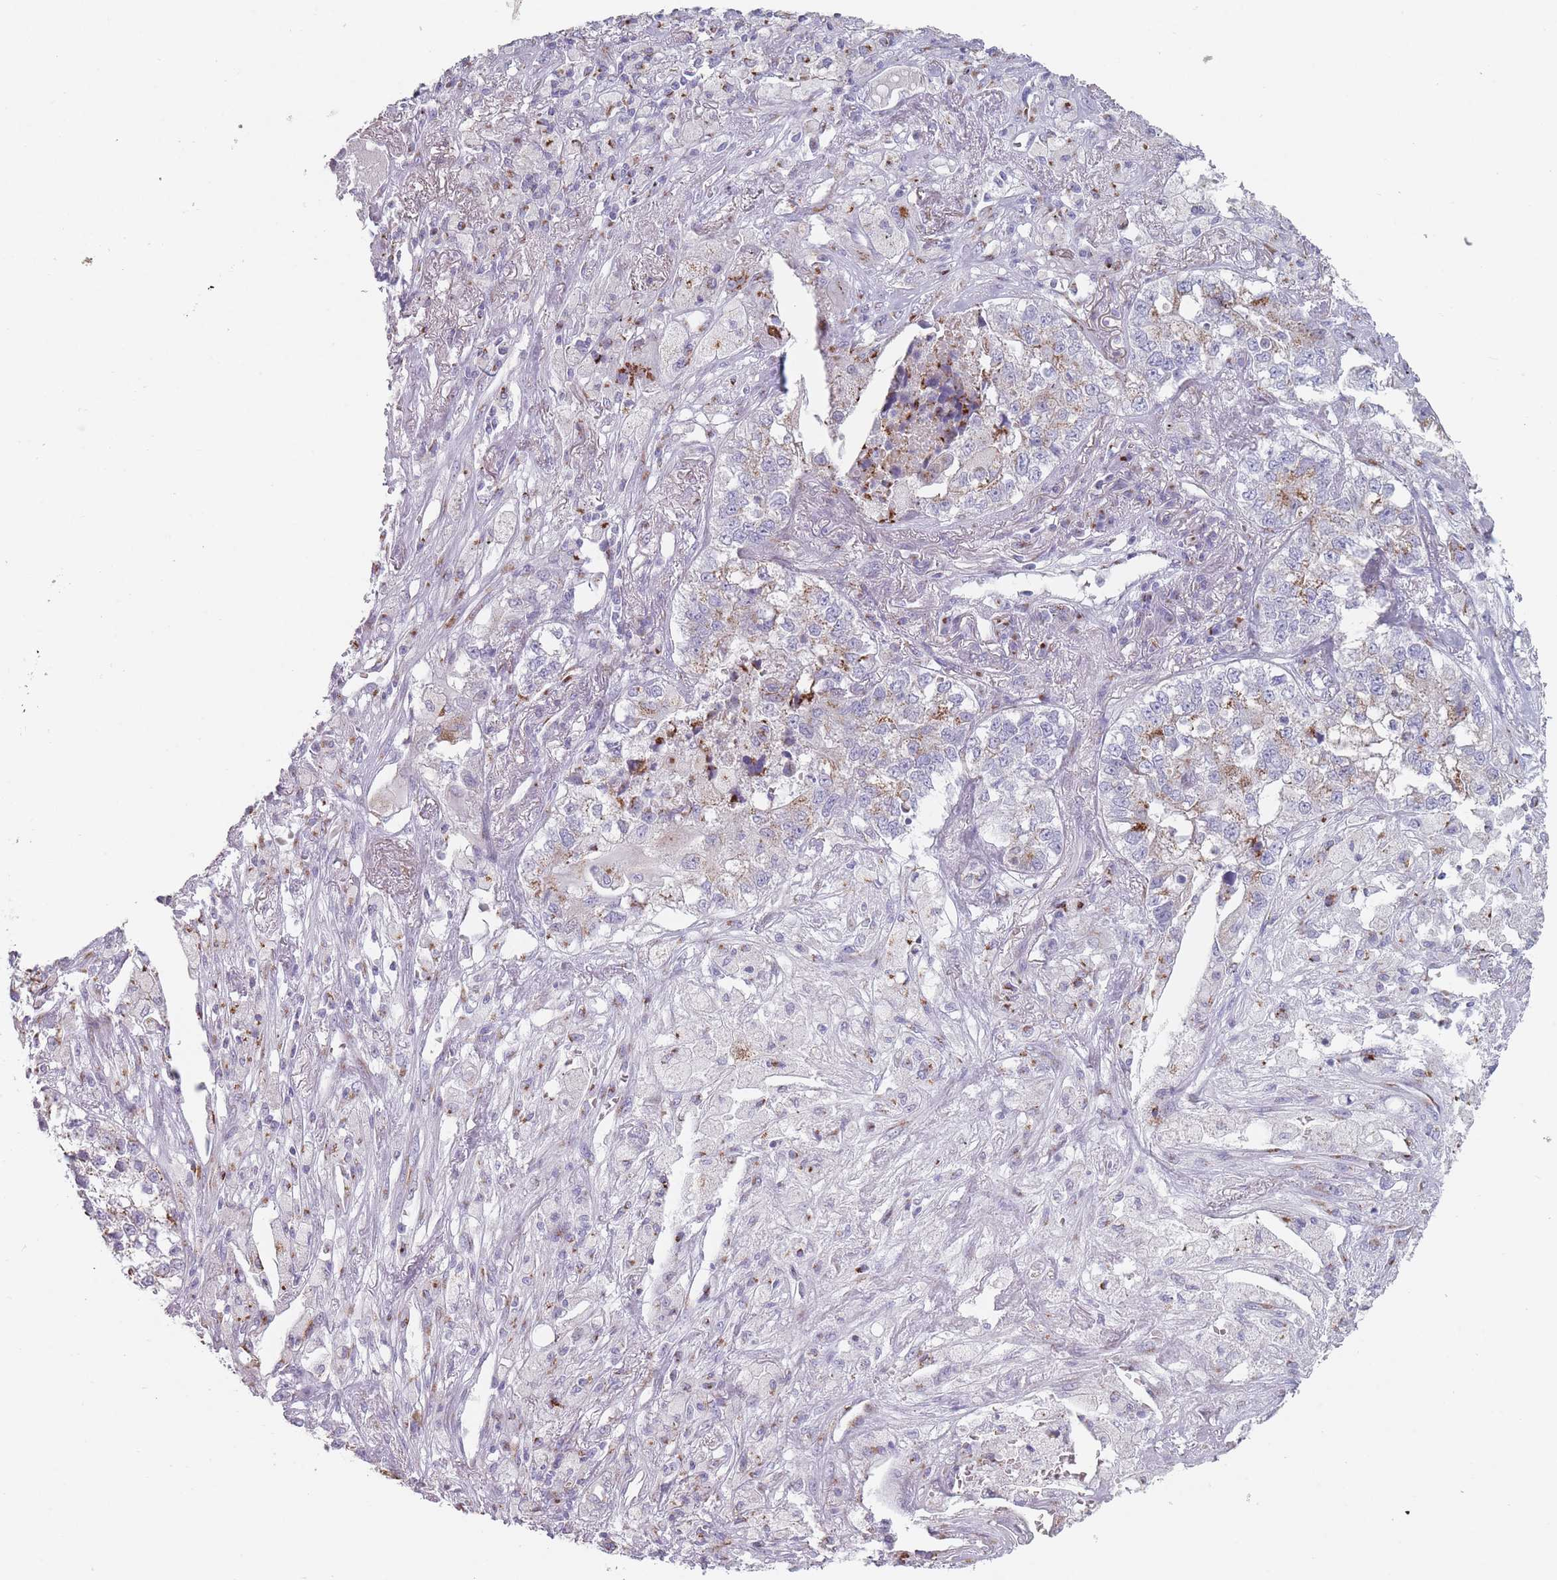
{"staining": {"intensity": "moderate", "quantity": "25%-75%", "location": "cytoplasmic/membranous"}, "tissue": "lung cancer", "cell_type": "Tumor cells", "image_type": "cancer", "snomed": [{"axis": "morphology", "description": "Adenocarcinoma, NOS"}, {"axis": "topography", "description": "Lung"}], "caption": "An immunohistochemistry (IHC) micrograph of tumor tissue is shown. Protein staining in brown labels moderate cytoplasmic/membranous positivity in lung cancer within tumor cells.", "gene": "MAN1B1", "patient": {"sex": "male", "age": 49}}